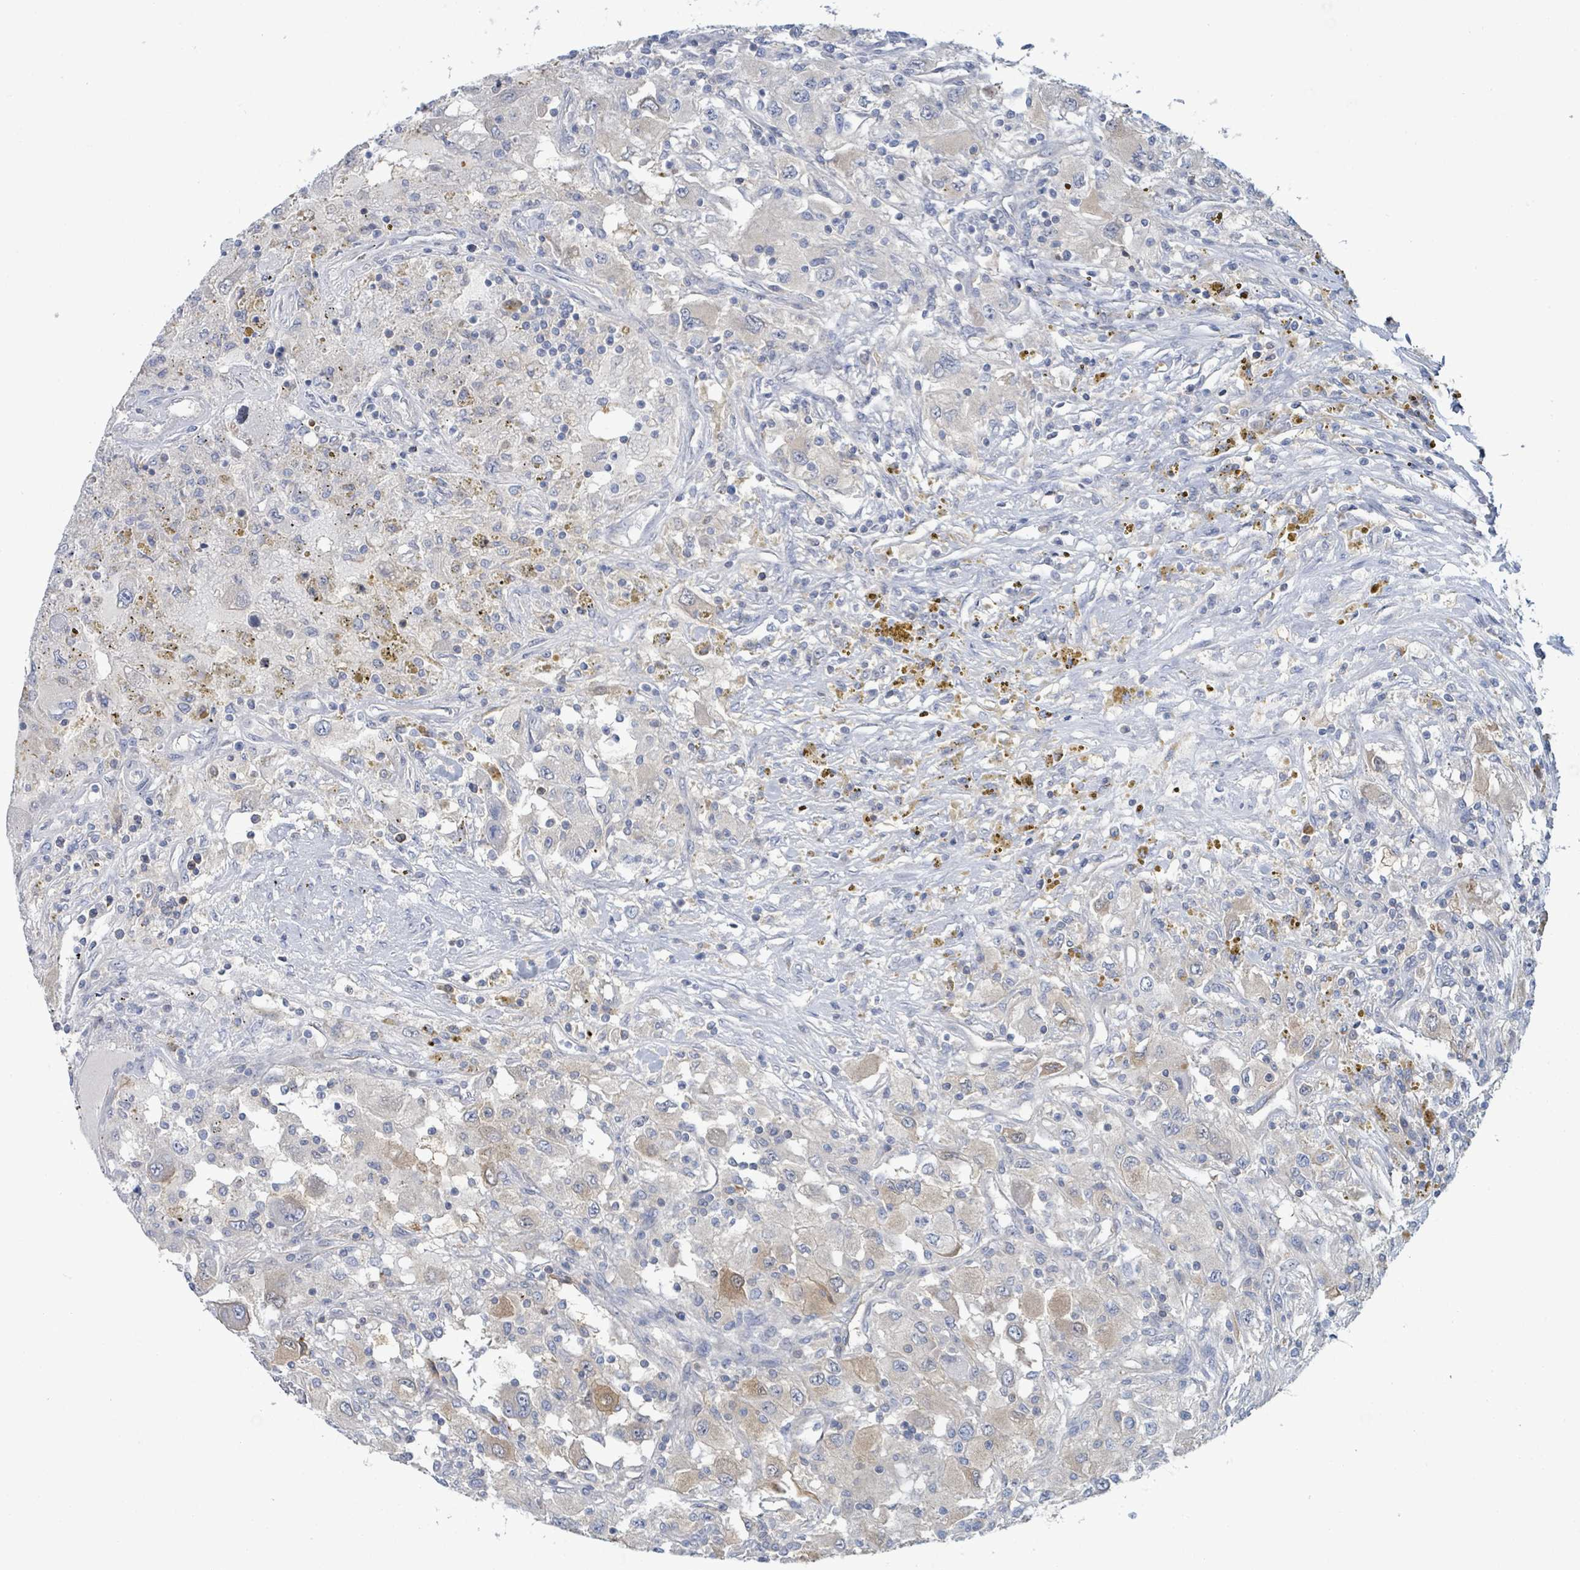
{"staining": {"intensity": "weak", "quantity": "<25%", "location": "cytoplasmic/membranous"}, "tissue": "renal cancer", "cell_type": "Tumor cells", "image_type": "cancer", "snomed": [{"axis": "morphology", "description": "Adenocarcinoma, NOS"}, {"axis": "topography", "description": "Kidney"}], "caption": "Image shows no significant protein expression in tumor cells of adenocarcinoma (renal). (DAB (3,3'-diaminobenzidine) IHC with hematoxylin counter stain).", "gene": "PGAM1", "patient": {"sex": "female", "age": 67}}